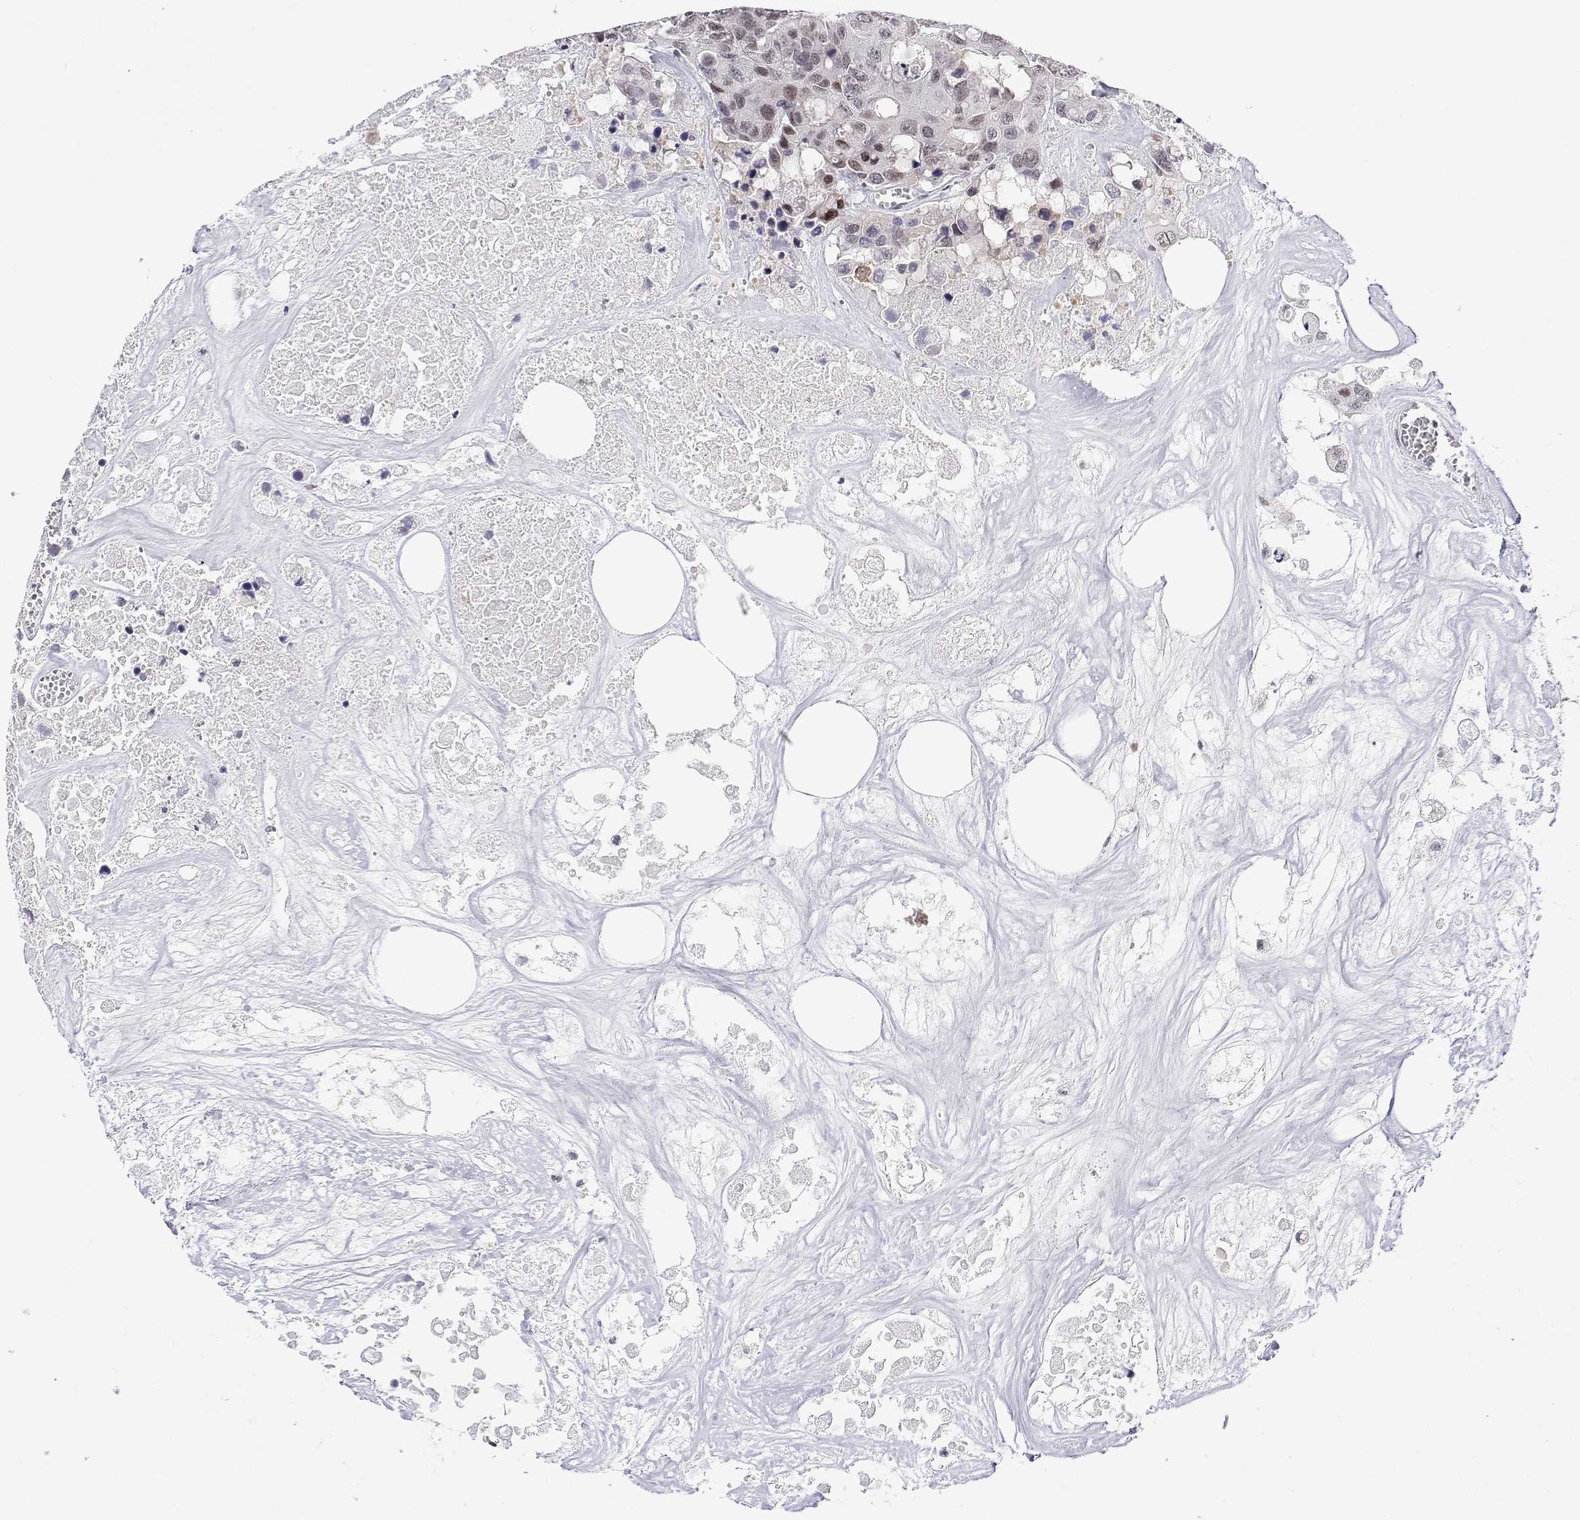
{"staining": {"intensity": "weak", "quantity": "25%-75%", "location": "nuclear"}, "tissue": "colorectal cancer", "cell_type": "Tumor cells", "image_type": "cancer", "snomed": [{"axis": "morphology", "description": "Adenocarcinoma, NOS"}, {"axis": "topography", "description": "Colon"}], "caption": "Colorectal adenocarcinoma was stained to show a protein in brown. There is low levels of weak nuclear expression in about 25%-75% of tumor cells.", "gene": "XPC", "patient": {"sex": "male", "age": 77}}